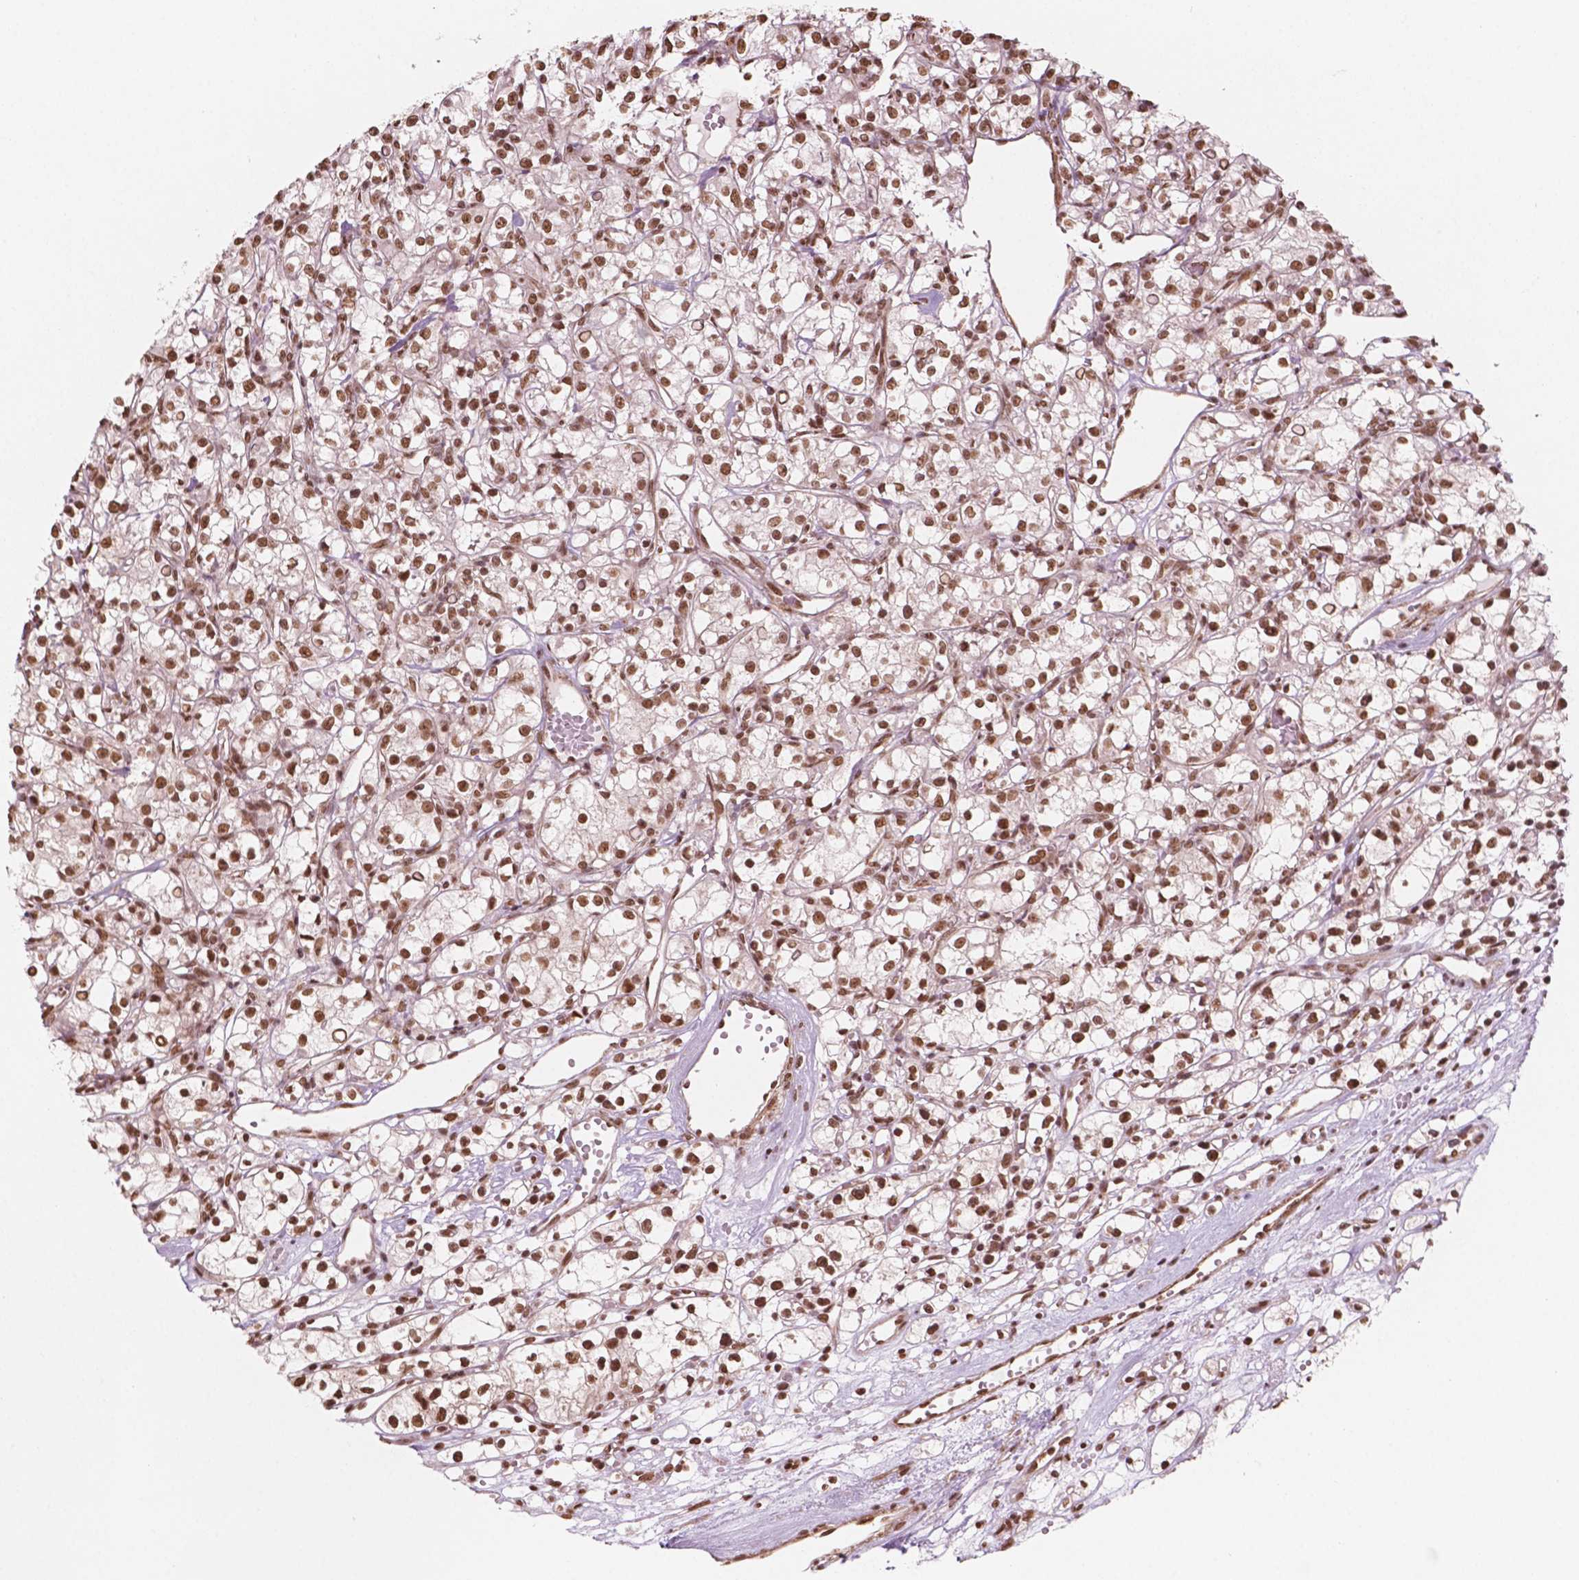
{"staining": {"intensity": "moderate", "quantity": ">75%", "location": "nuclear"}, "tissue": "renal cancer", "cell_type": "Tumor cells", "image_type": "cancer", "snomed": [{"axis": "morphology", "description": "Adenocarcinoma, NOS"}, {"axis": "topography", "description": "Kidney"}], "caption": "DAB (3,3'-diaminobenzidine) immunohistochemical staining of renal cancer reveals moderate nuclear protein expression in approximately >75% of tumor cells.", "gene": "GTF3C5", "patient": {"sex": "female", "age": 59}}